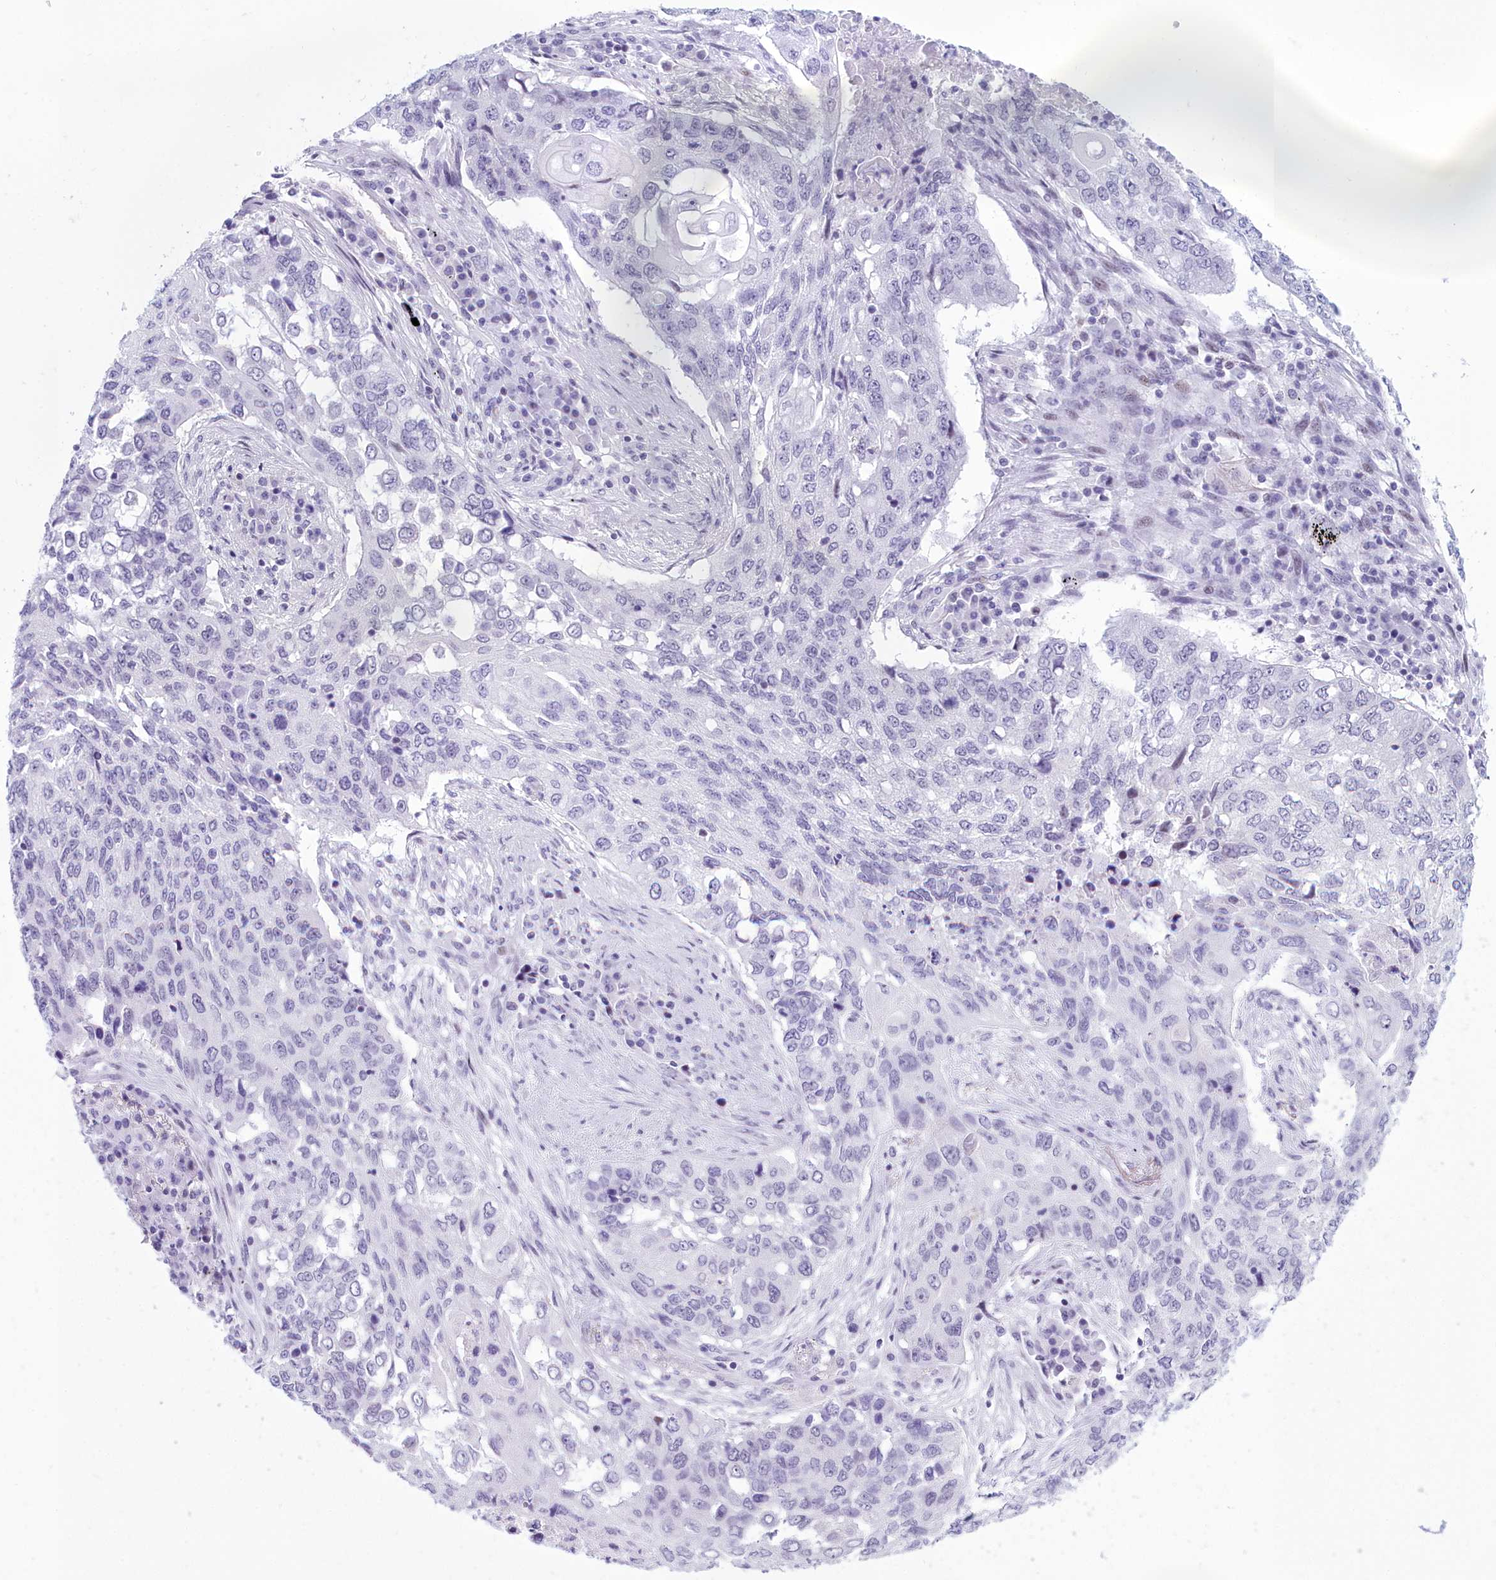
{"staining": {"intensity": "negative", "quantity": "none", "location": "none"}, "tissue": "lung cancer", "cell_type": "Tumor cells", "image_type": "cancer", "snomed": [{"axis": "morphology", "description": "Squamous cell carcinoma, NOS"}, {"axis": "topography", "description": "Lung"}], "caption": "This is an IHC histopathology image of human squamous cell carcinoma (lung). There is no staining in tumor cells.", "gene": "SNX20", "patient": {"sex": "female", "age": 63}}